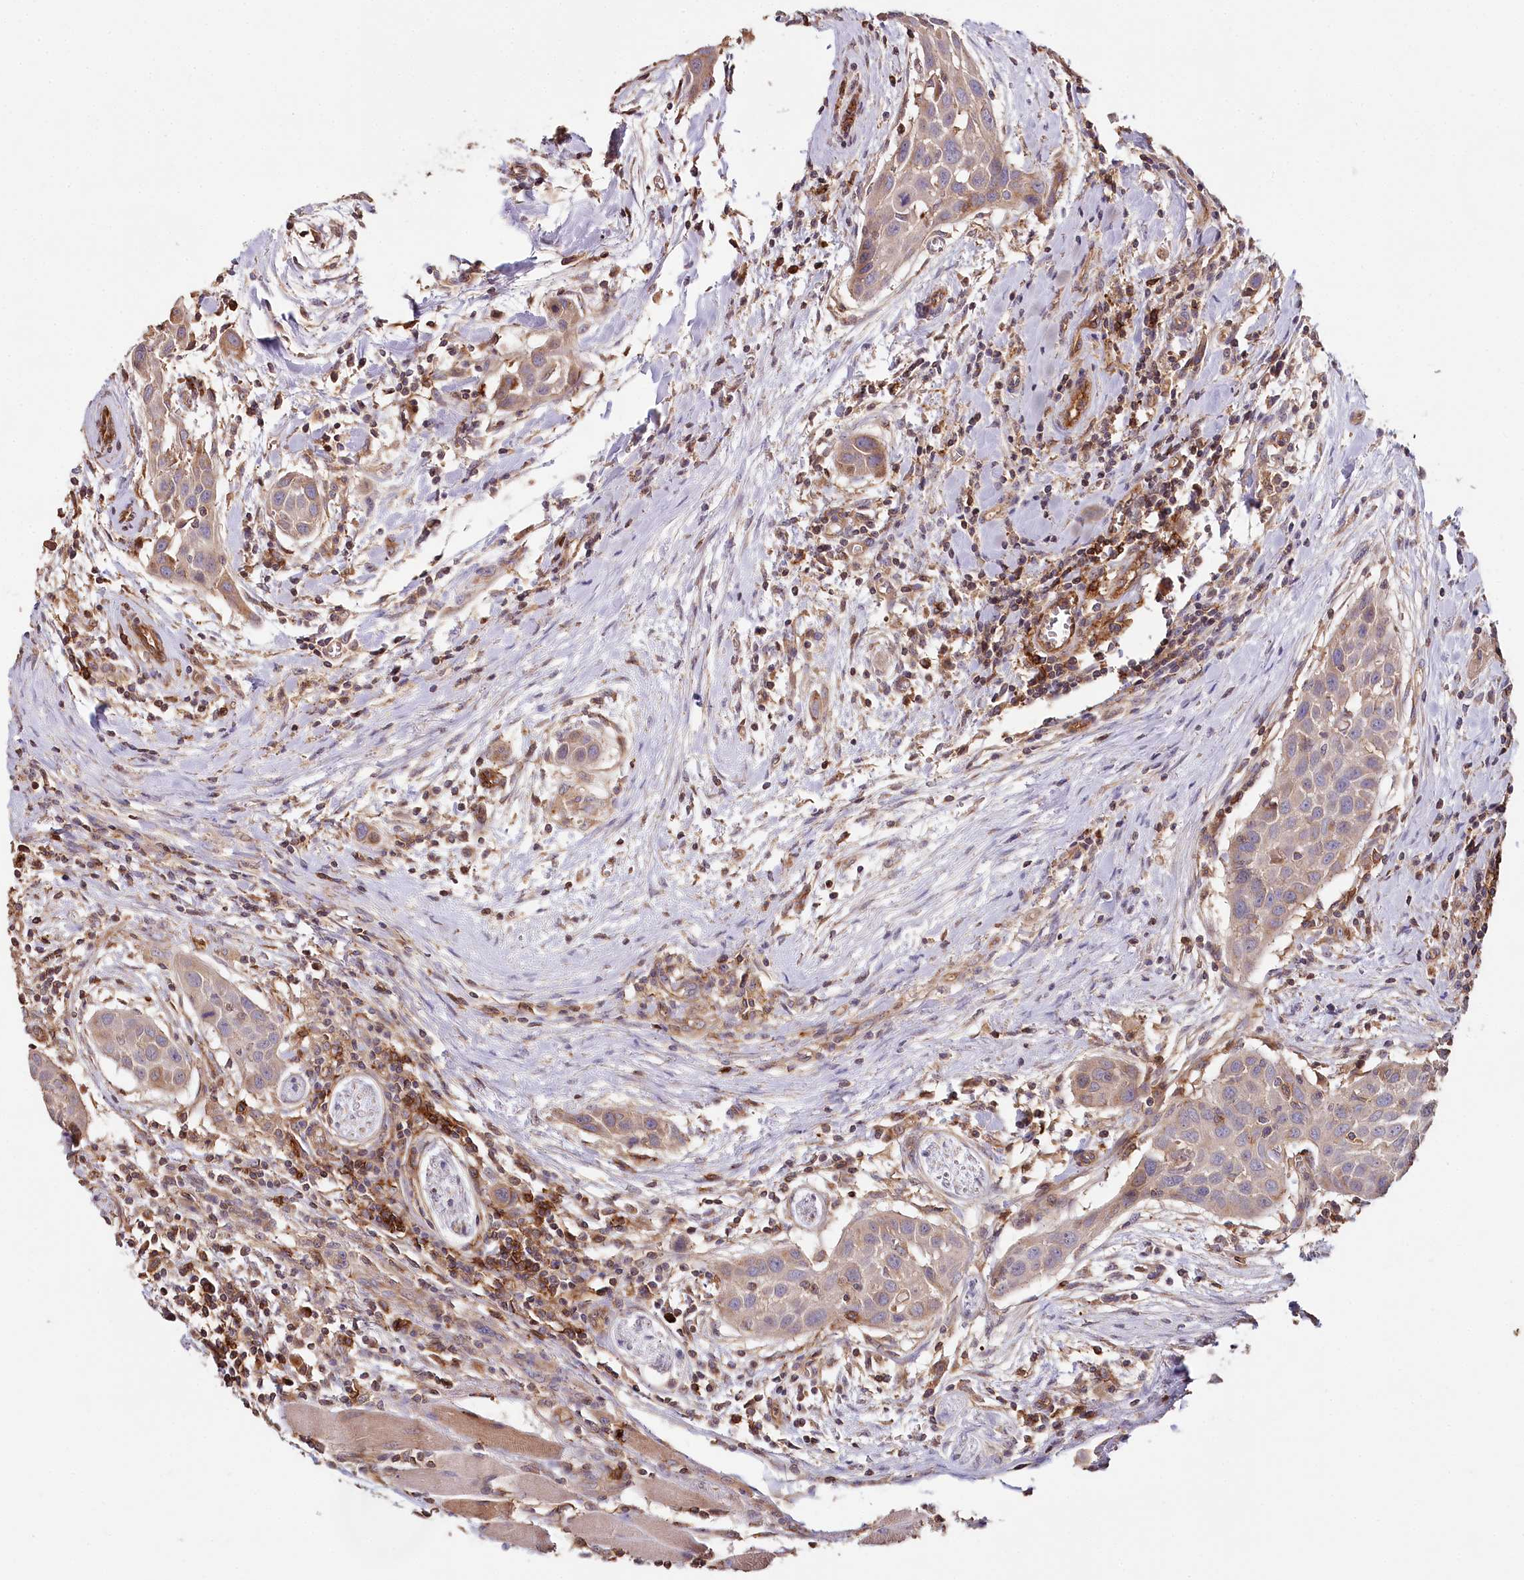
{"staining": {"intensity": "moderate", "quantity": ">75%", "location": "cytoplasmic/membranous"}, "tissue": "head and neck cancer", "cell_type": "Tumor cells", "image_type": "cancer", "snomed": [{"axis": "morphology", "description": "Squamous cell carcinoma, NOS"}, {"axis": "topography", "description": "Oral tissue"}, {"axis": "topography", "description": "Head-Neck"}], "caption": "Tumor cells demonstrate moderate cytoplasmic/membranous staining in about >75% of cells in head and neck cancer.", "gene": "RBP5", "patient": {"sex": "female", "age": 50}}